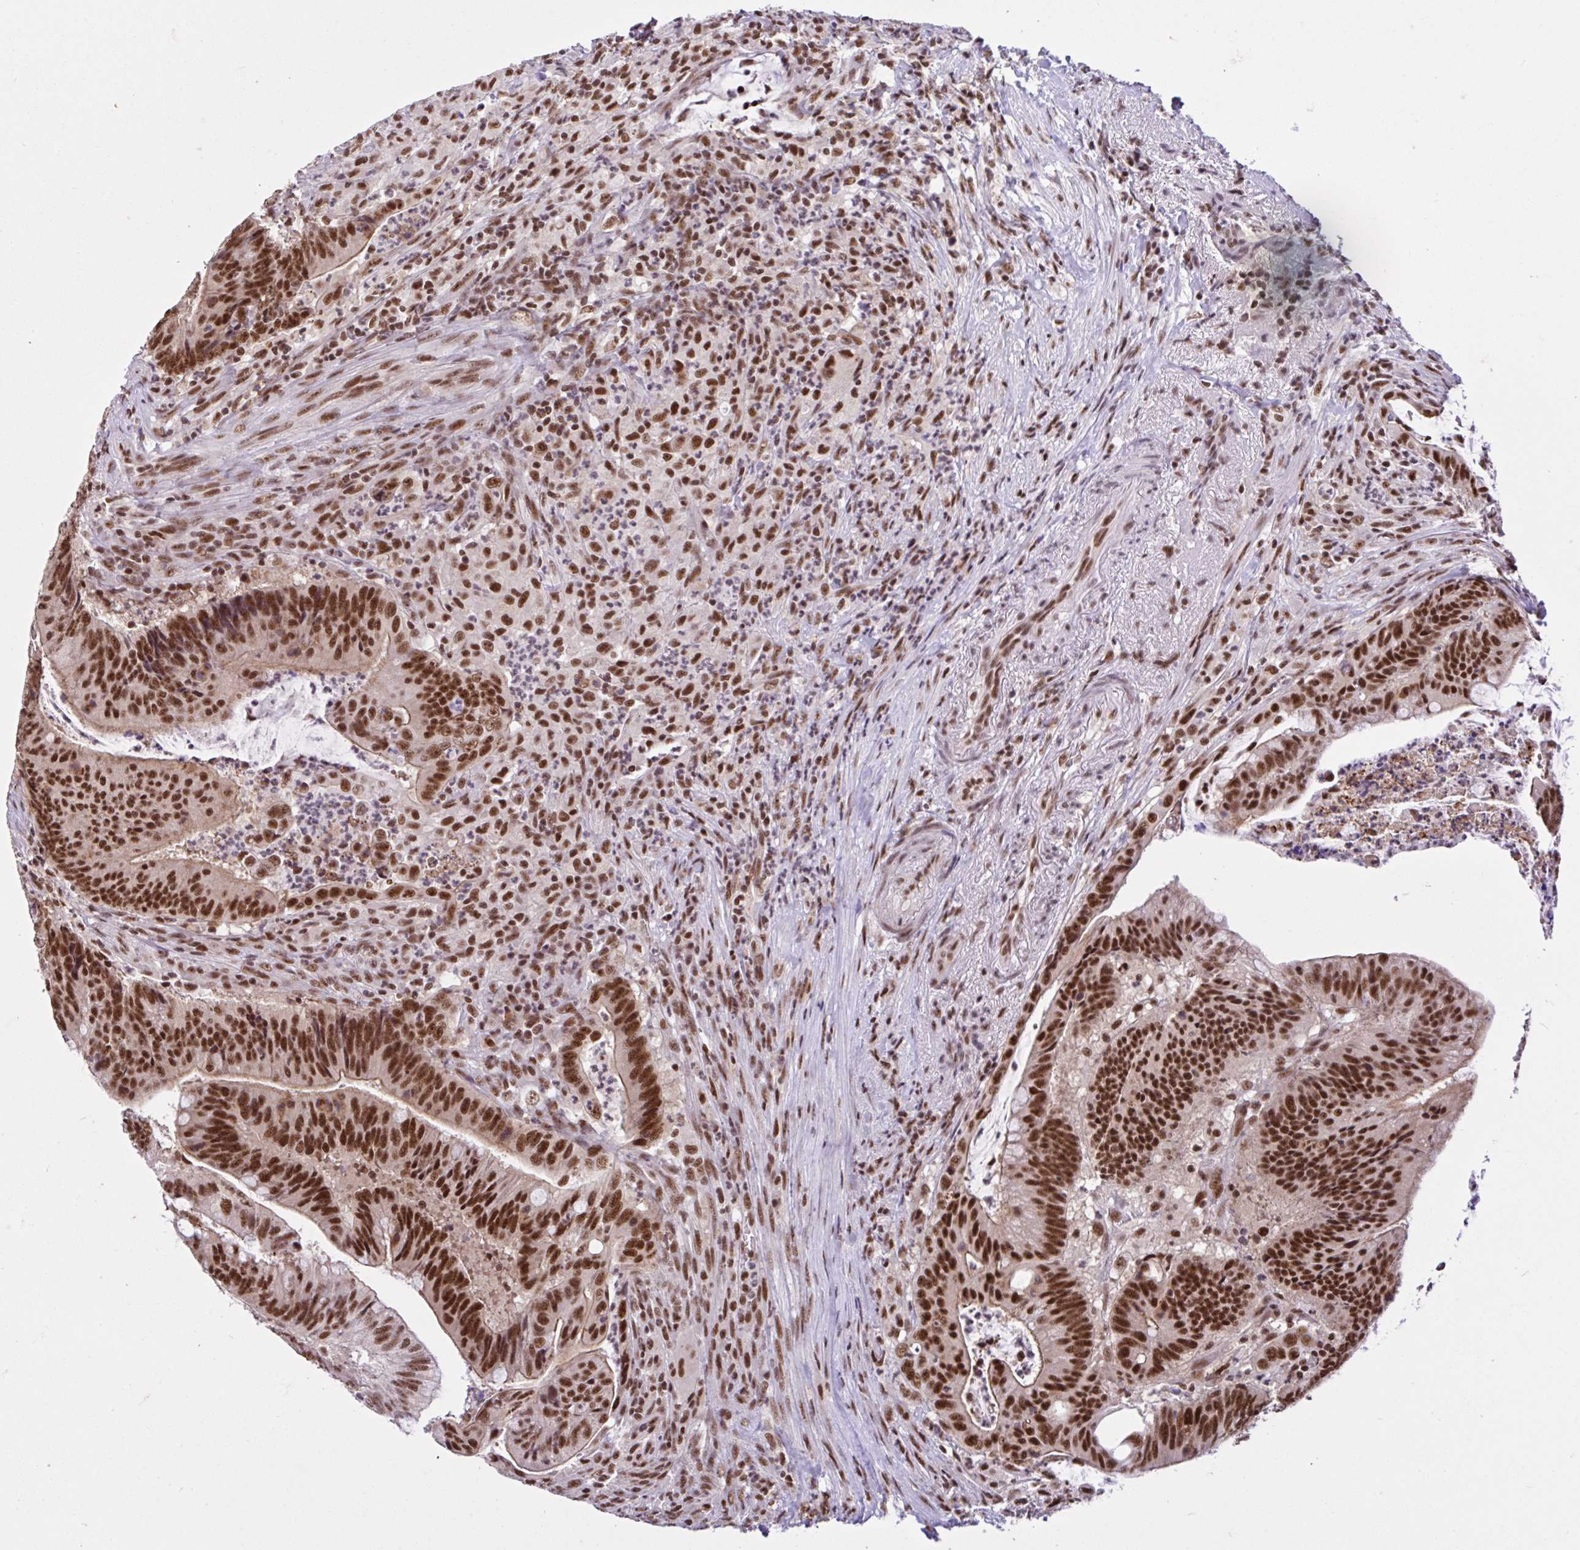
{"staining": {"intensity": "strong", "quantity": ">75%", "location": "cytoplasmic/membranous,nuclear"}, "tissue": "colorectal cancer", "cell_type": "Tumor cells", "image_type": "cancer", "snomed": [{"axis": "morphology", "description": "Adenocarcinoma, NOS"}, {"axis": "topography", "description": "Colon"}], "caption": "Protein staining of colorectal cancer (adenocarcinoma) tissue shows strong cytoplasmic/membranous and nuclear expression in approximately >75% of tumor cells.", "gene": "CCDC12", "patient": {"sex": "female", "age": 87}}